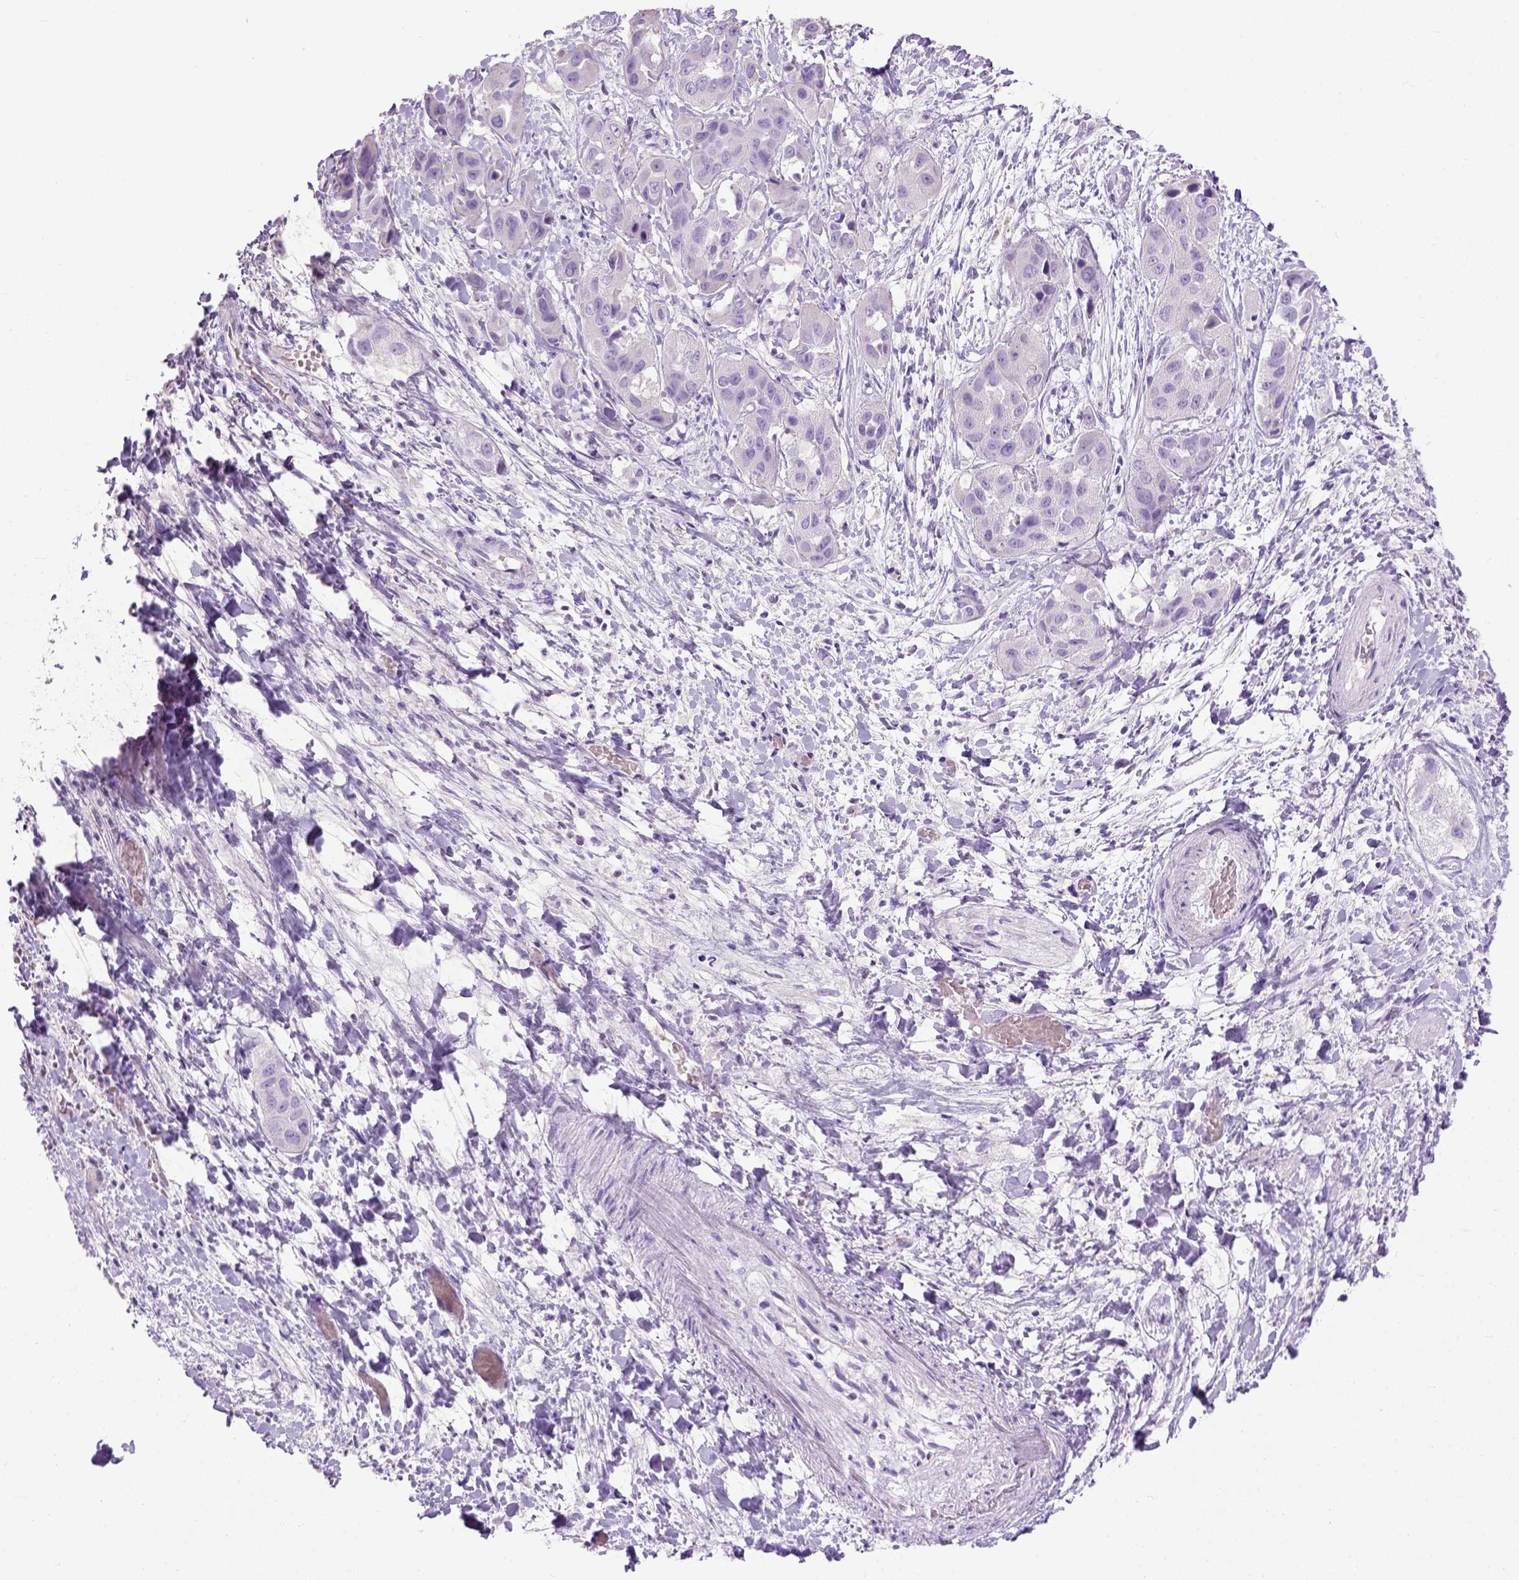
{"staining": {"intensity": "negative", "quantity": "none", "location": "none"}, "tissue": "liver cancer", "cell_type": "Tumor cells", "image_type": "cancer", "snomed": [{"axis": "morphology", "description": "Cholangiocarcinoma"}, {"axis": "topography", "description": "Liver"}], "caption": "A photomicrograph of liver cancer stained for a protein displays no brown staining in tumor cells.", "gene": "CYP24A1", "patient": {"sex": "female", "age": 52}}